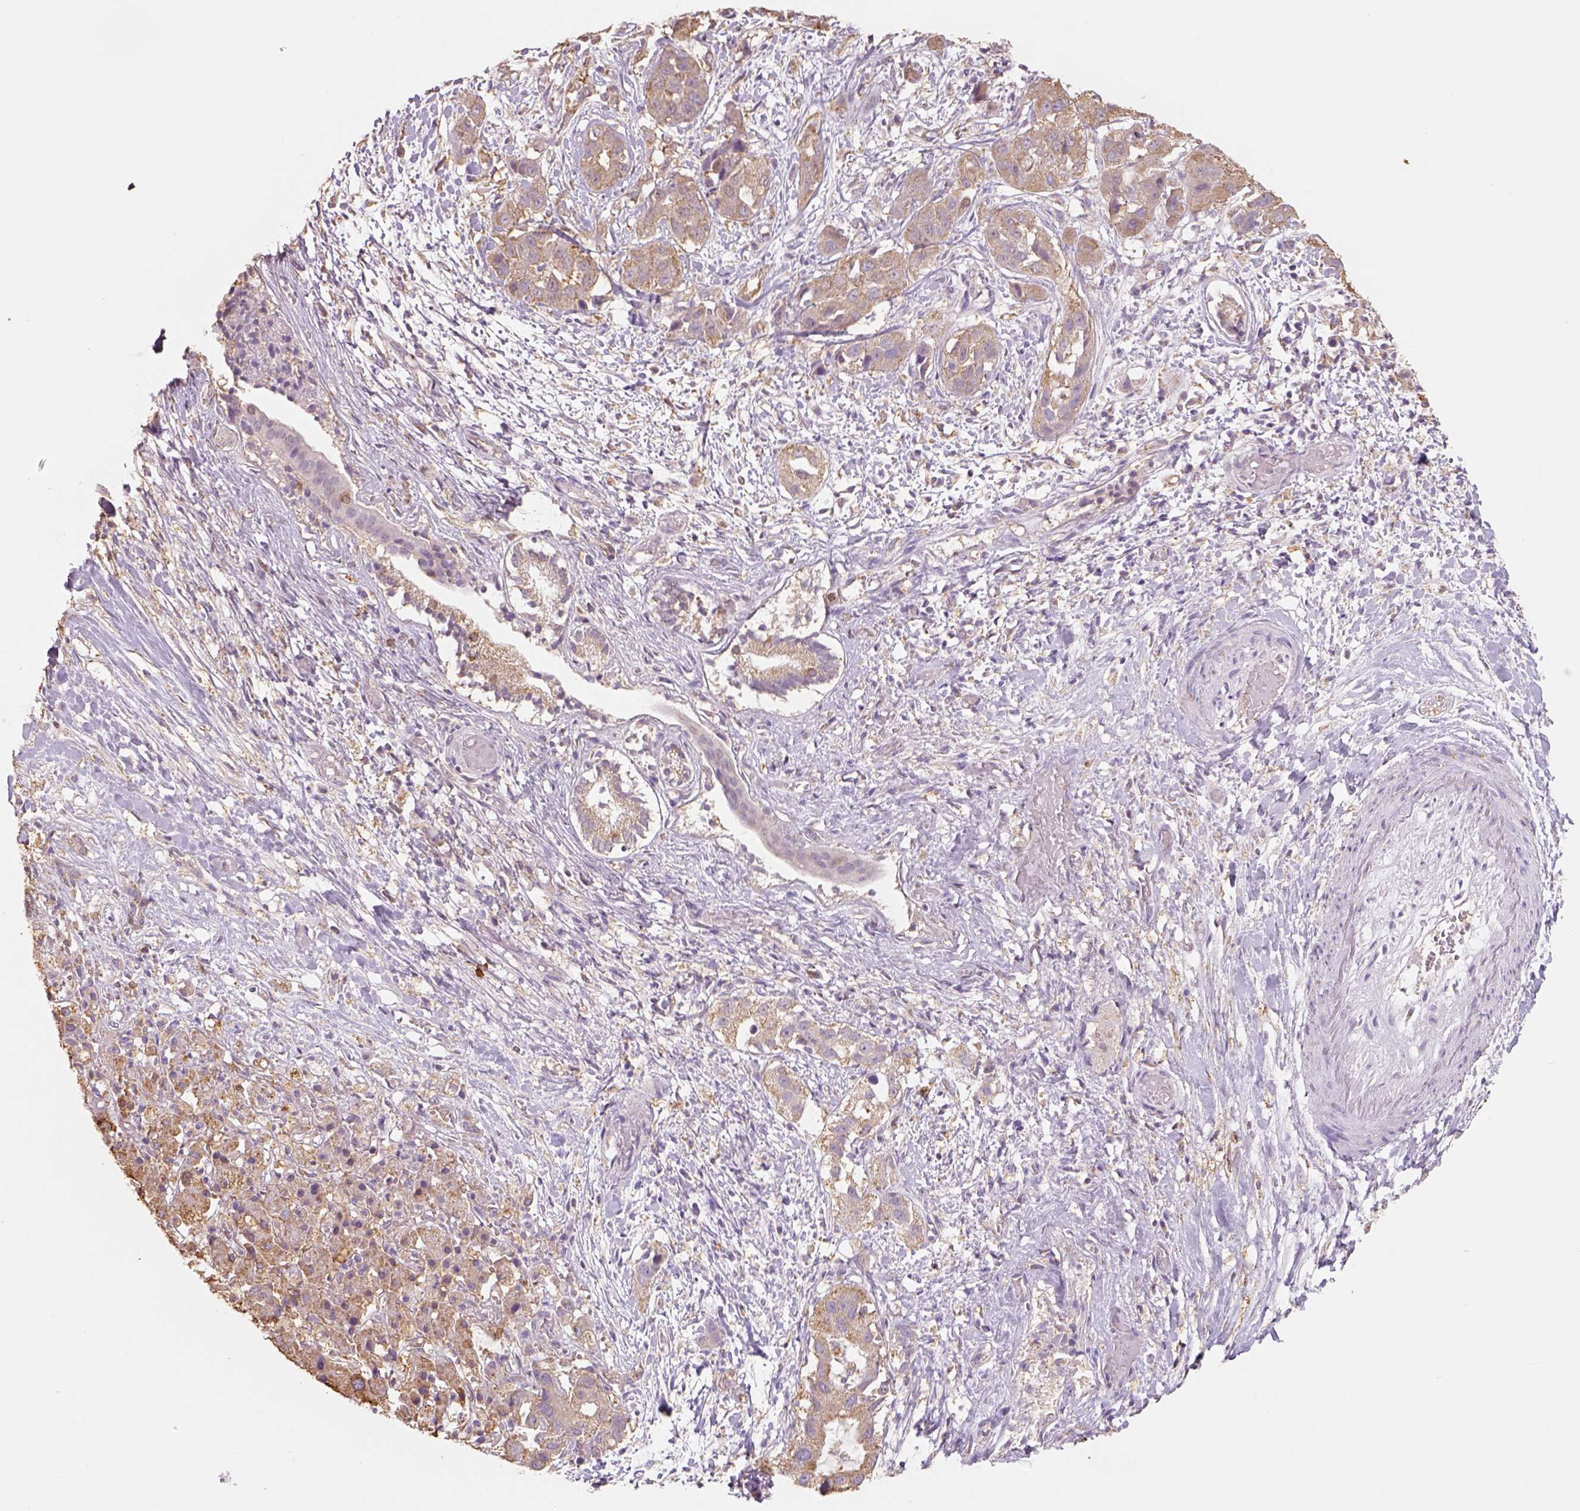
{"staining": {"intensity": "moderate", "quantity": ">75%", "location": "cytoplasmic/membranous"}, "tissue": "liver cancer", "cell_type": "Tumor cells", "image_type": "cancer", "snomed": [{"axis": "morphology", "description": "Cholangiocarcinoma"}, {"axis": "topography", "description": "Liver"}], "caption": "Protein staining of cholangiocarcinoma (liver) tissue reveals moderate cytoplasmic/membranous staining in approximately >75% of tumor cells.", "gene": "AP2B1", "patient": {"sex": "female", "age": 52}}